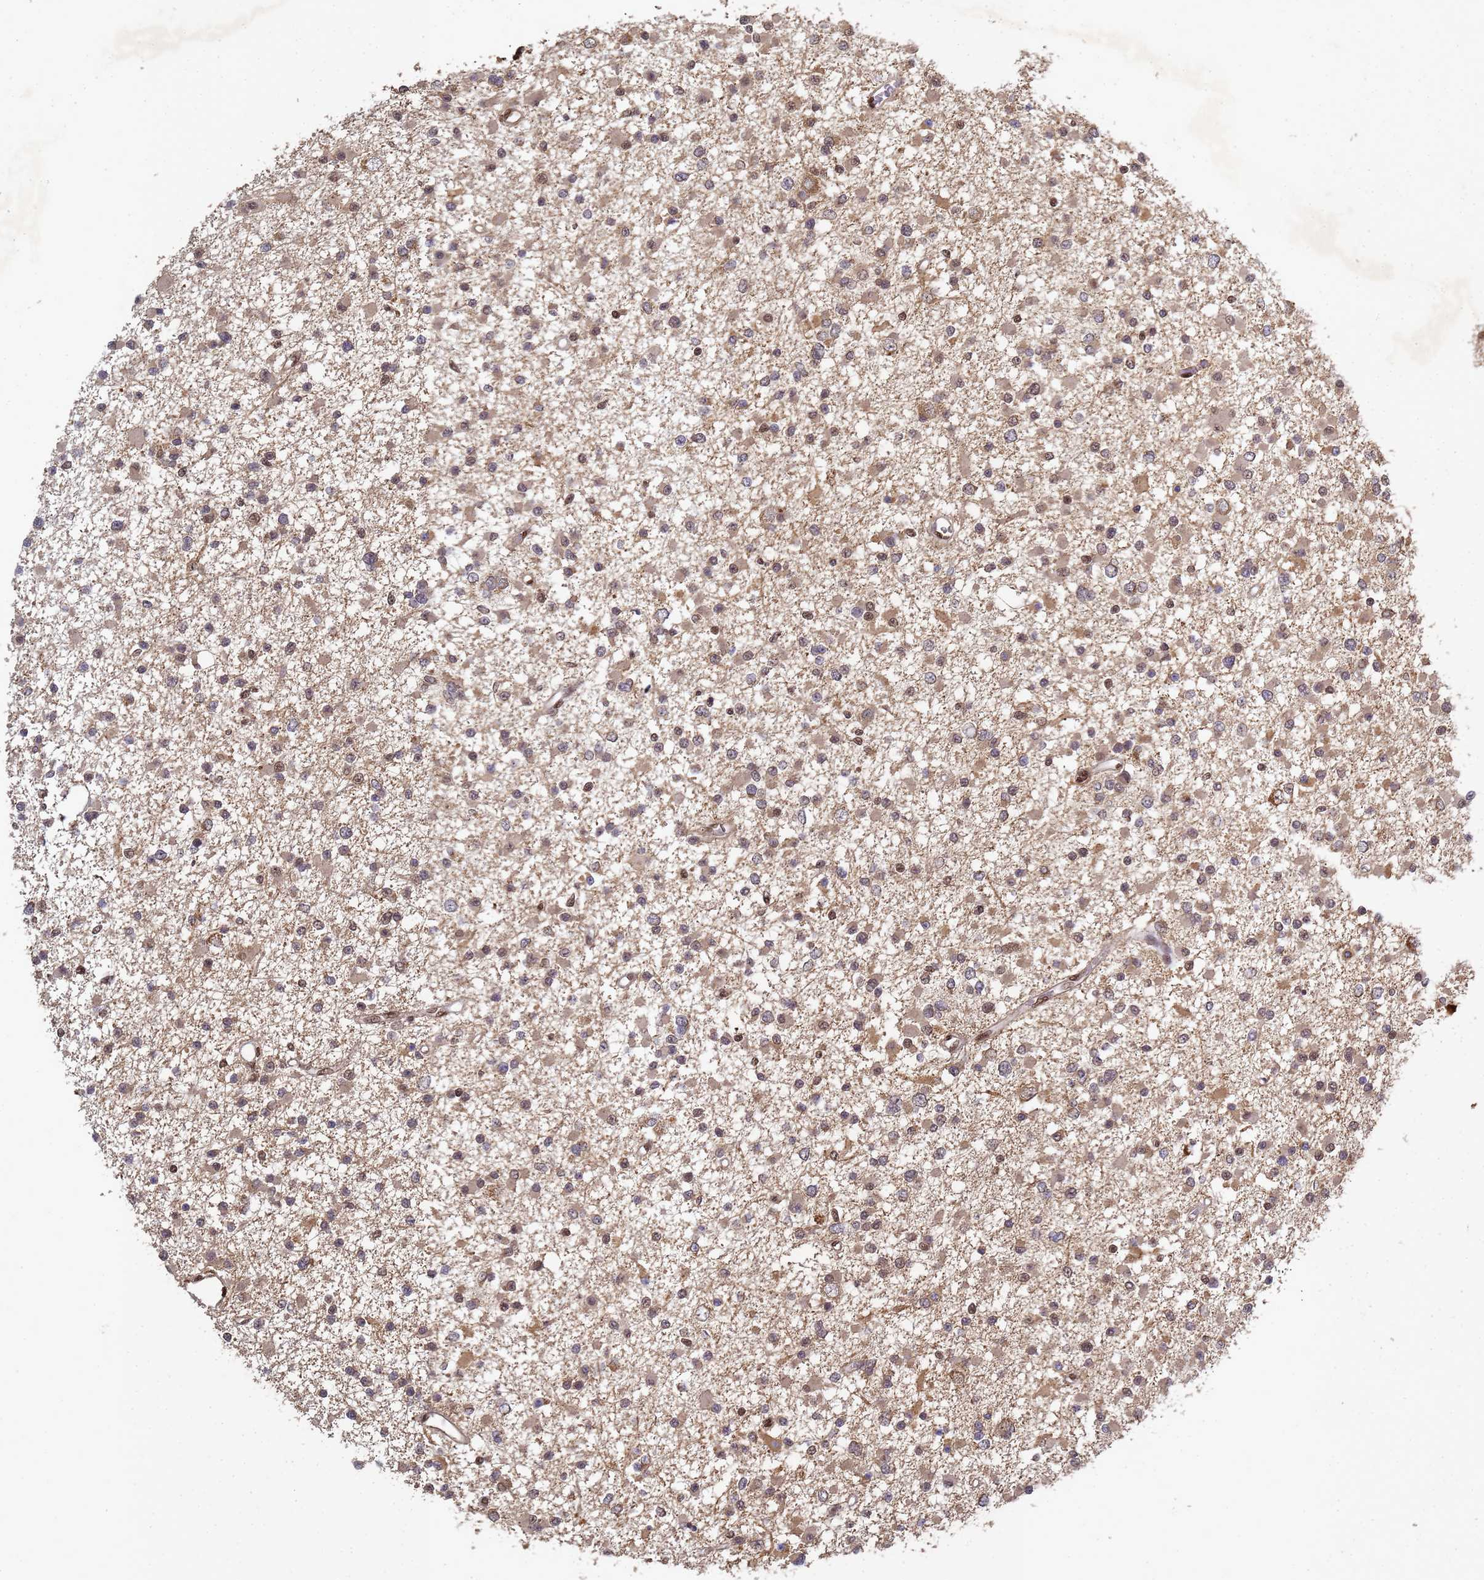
{"staining": {"intensity": "weak", "quantity": ">75%", "location": "cytoplasmic/membranous"}, "tissue": "glioma", "cell_type": "Tumor cells", "image_type": "cancer", "snomed": [{"axis": "morphology", "description": "Glioma, malignant, Low grade"}, {"axis": "topography", "description": "Brain"}], "caption": "Human glioma stained with a brown dye demonstrates weak cytoplasmic/membranous positive positivity in about >75% of tumor cells.", "gene": "SECISBP2", "patient": {"sex": "female", "age": 22}}